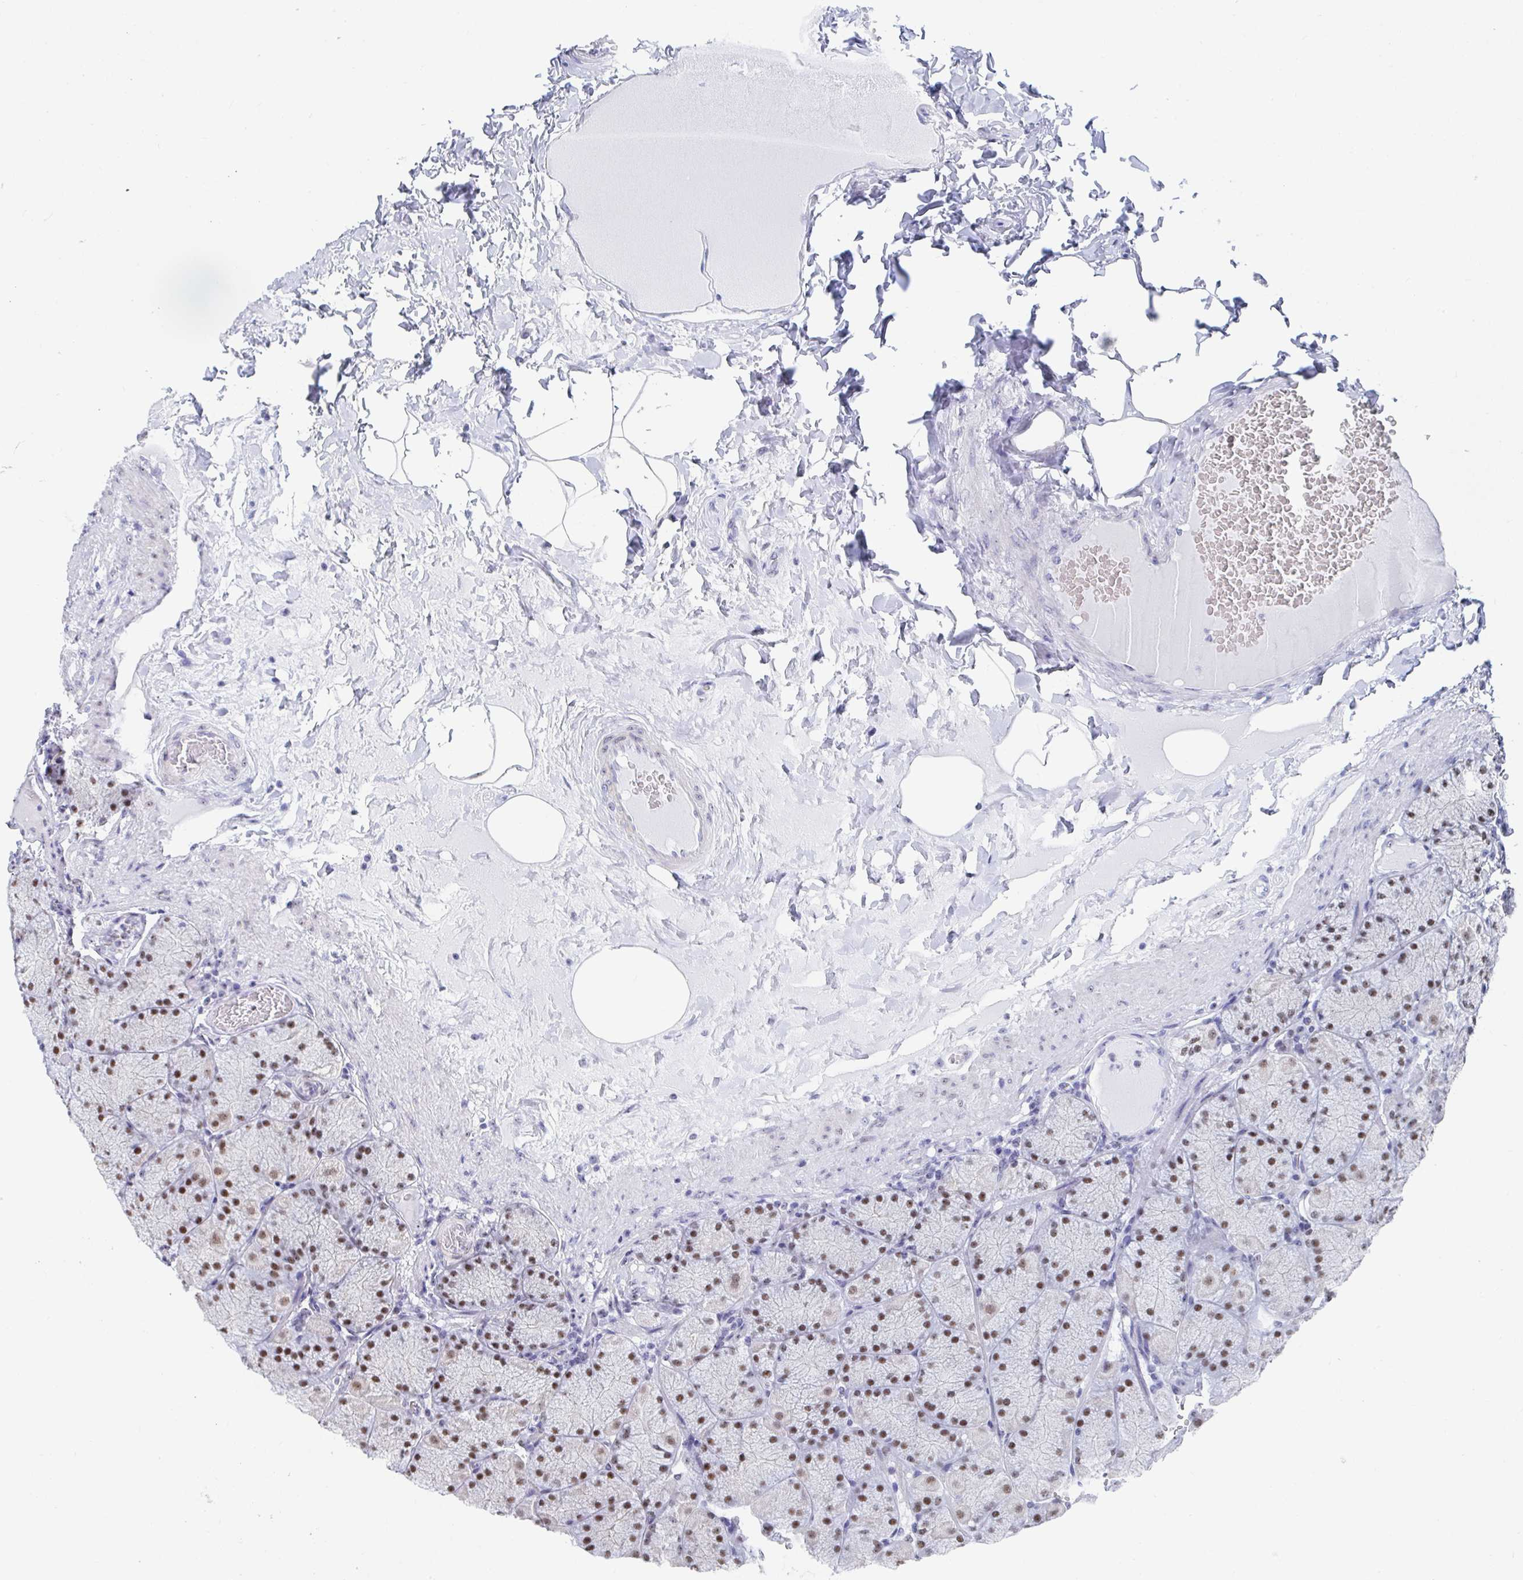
{"staining": {"intensity": "moderate", "quantity": "<25%", "location": "nuclear"}, "tissue": "stomach", "cell_type": "Glandular cells", "image_type": "normal", "snomed": [{"axis": "morphology", "description": "Normal tissue, NOS"}, {"axis": "topography", "description": "Stomach, upper"}], "caption": "Human stomach stained with a brown dye demonstrates moderate nuclear positive staining in approximately <25% of glandular cells.", "gene": "SIRT7", "patient": {"sex": "female", "age": 56}}